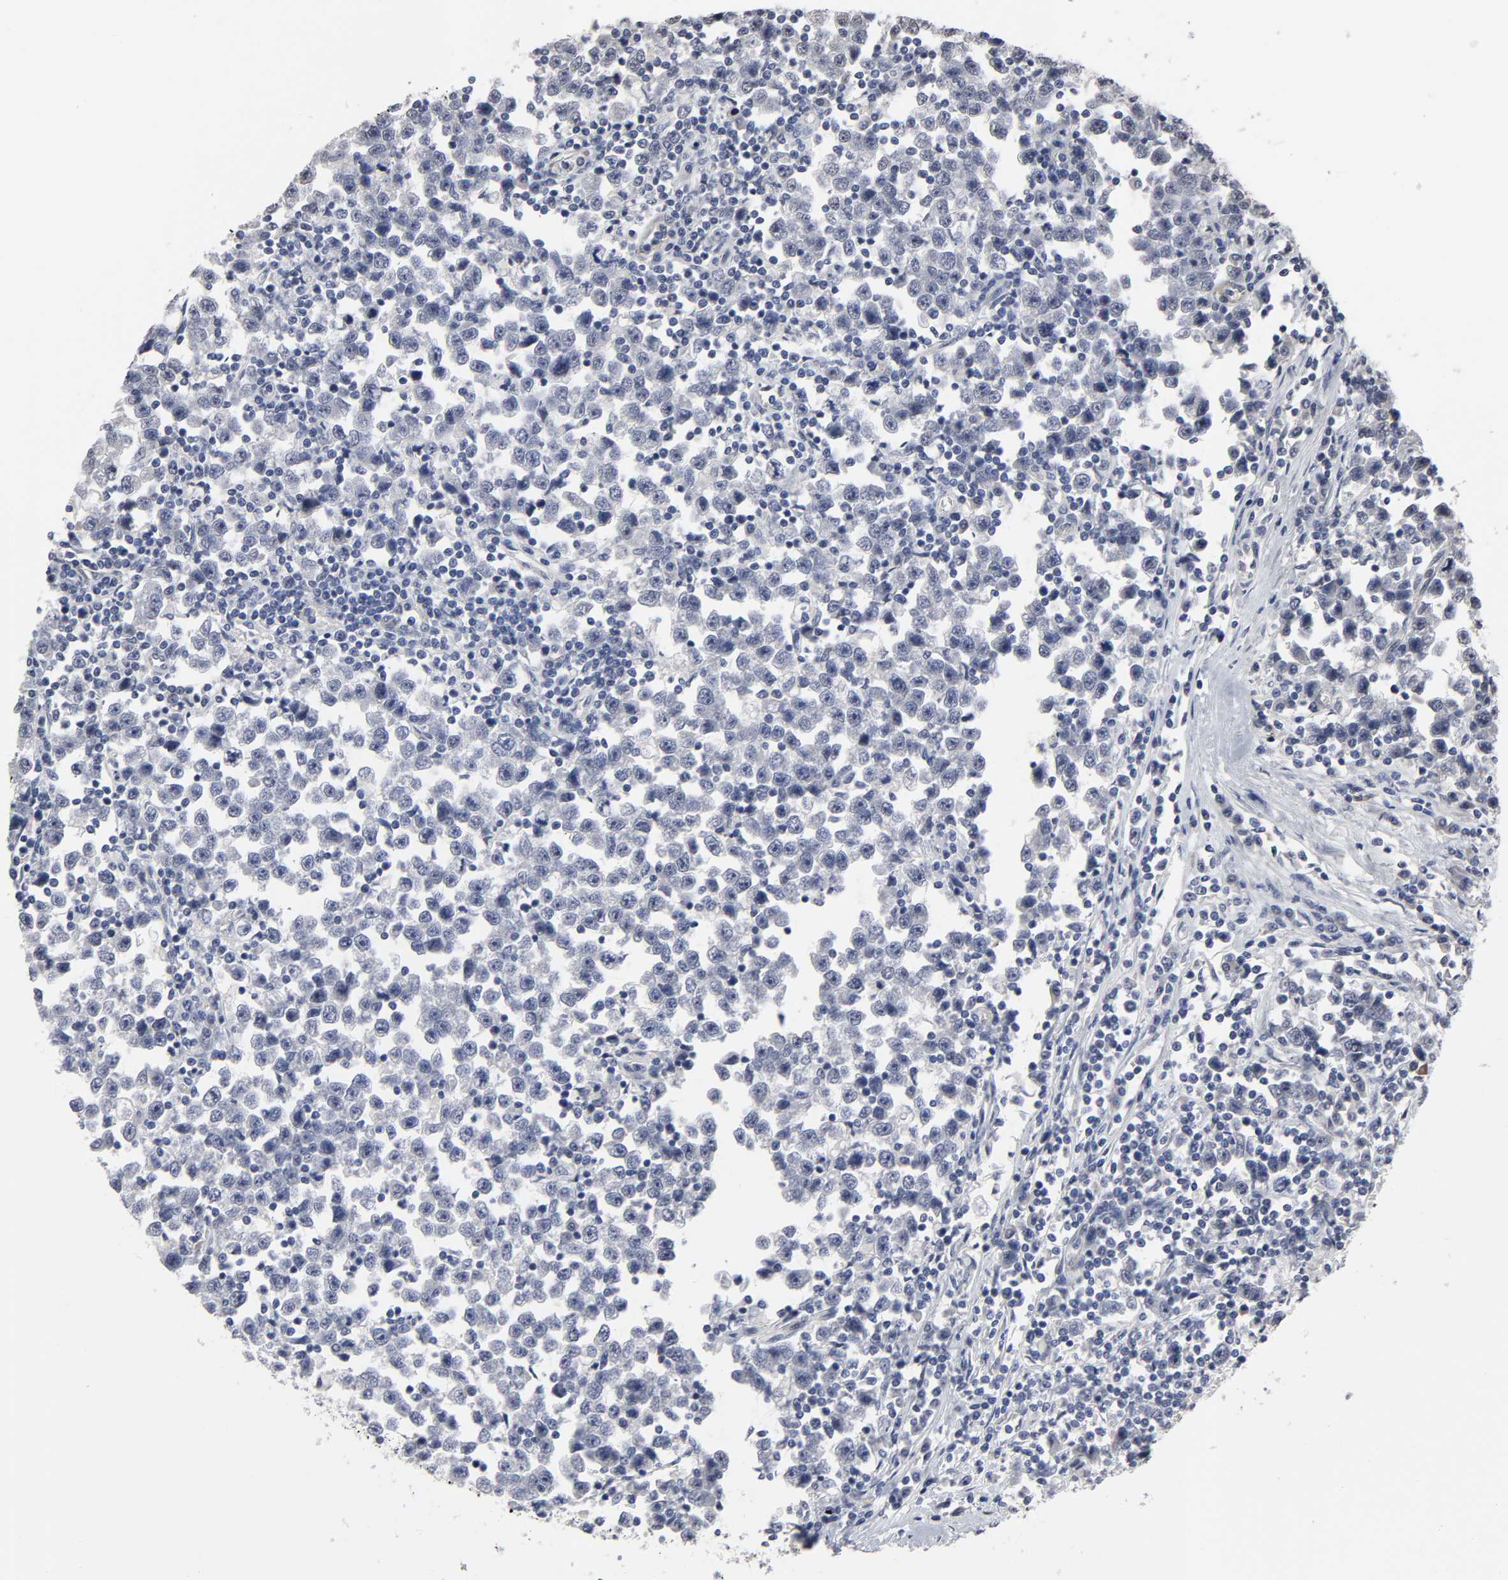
{"staining": {"intensity": "negative", "quantity": "none", "location": "none"}, "tissue": "testis cancer", "cell_type": "Tumor cells", "image_type": "cancer", "snomed": [{"axis": "morphology", "description": "Seminoma, NOS"}, {"axis": "topography", "description": "Testis"}], "caption": "This is an immunohistochemistry (IHC) image of seminoma (testis). There is no expression in tumor cells.", "gene": "HNF4A", "patient": {"sex": "male", "age": 43}}